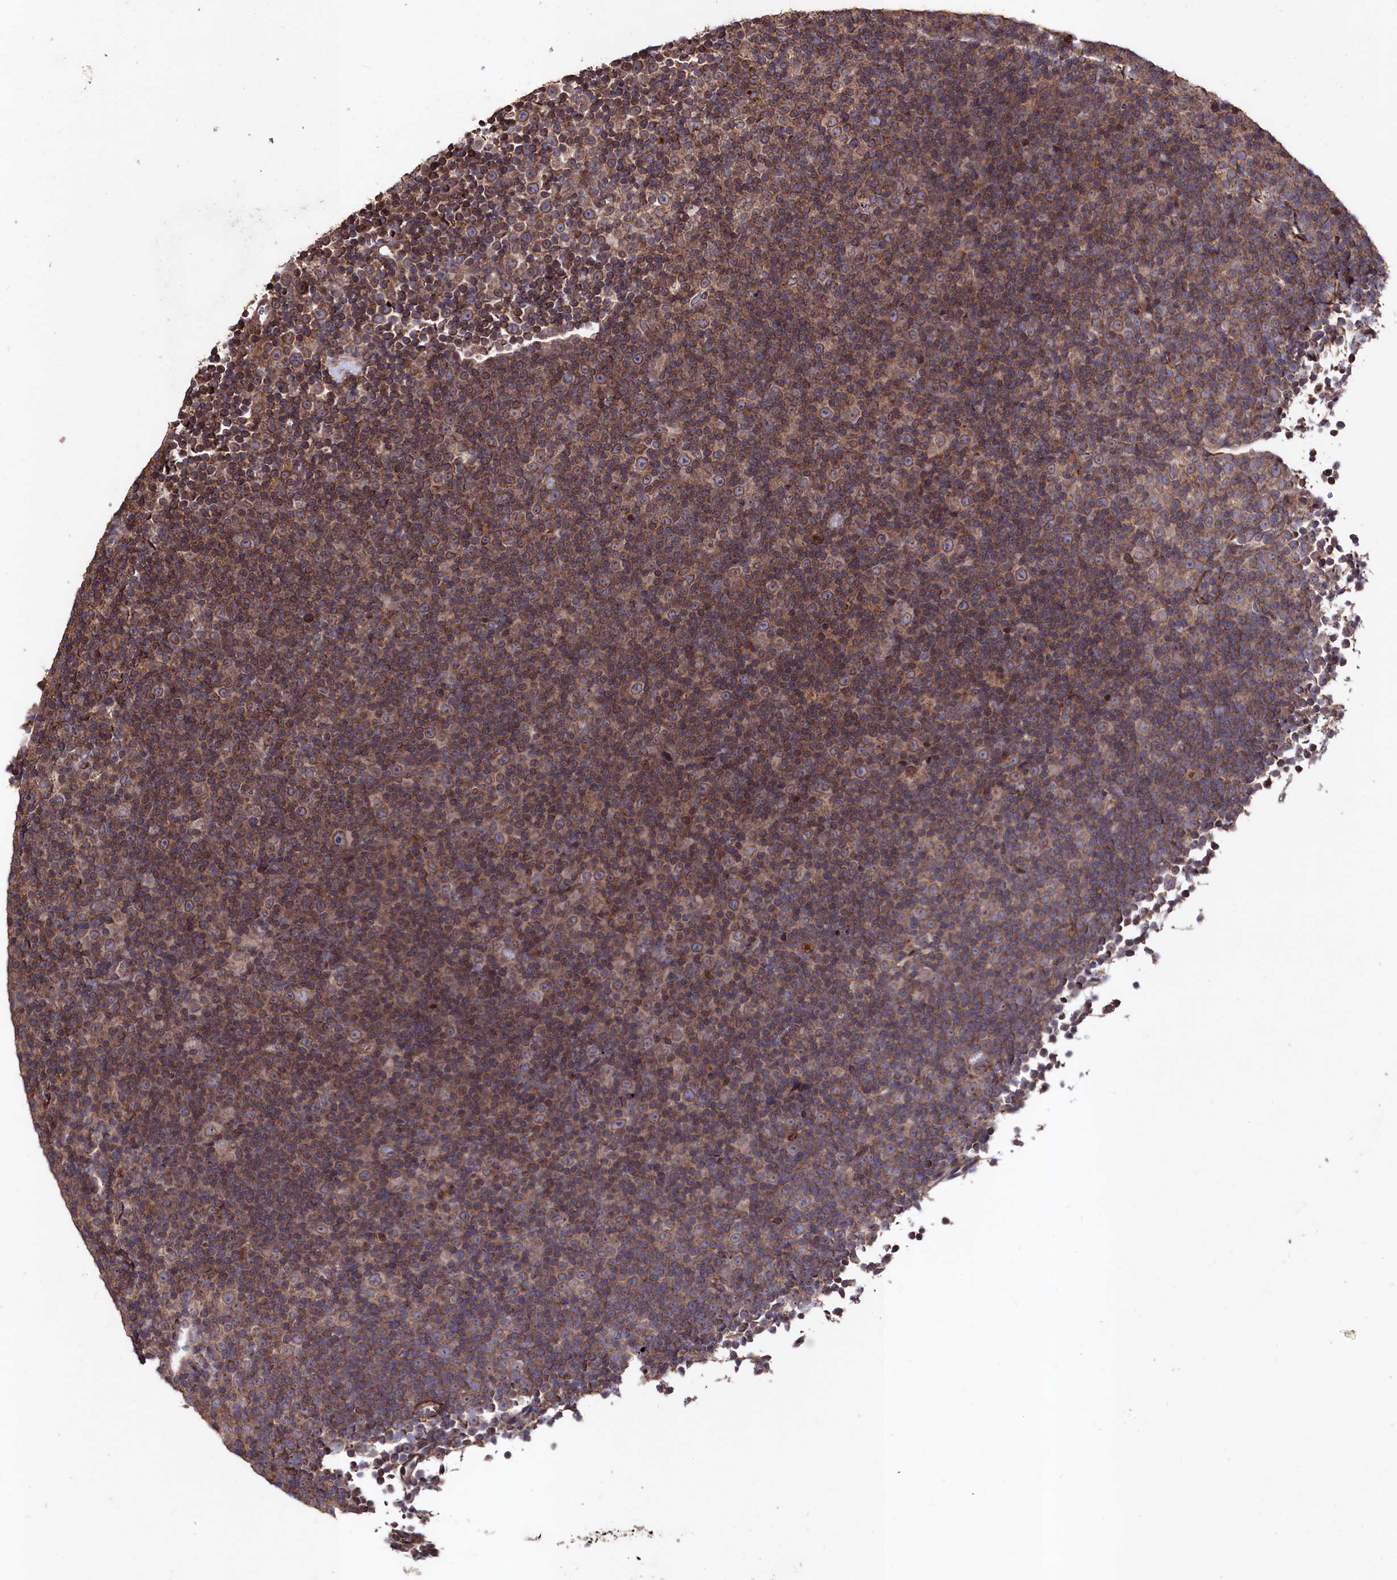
{"staining": {"intensity": "moderate", "quantity": ">75%", "location": "cytoplasmic/membranous"}, "tissue": "lymphoma", "cell_type": "Tumor cells", "image_type": "cancer", "snomed": [{"axis": "morphology", "description": "Malignant lymphoma, non-Hodgkin's type, Low grade"}, {"axis": "topography", "description": "Lymph node"}], "caption": "Human lymphoma stained with a brown dye demonstrates moderate cytoplasmic/membranous positive staining in about >75% of tumor cells.", "gene": "MYO1H", "patient": {"sex": "female", "age": 67}}